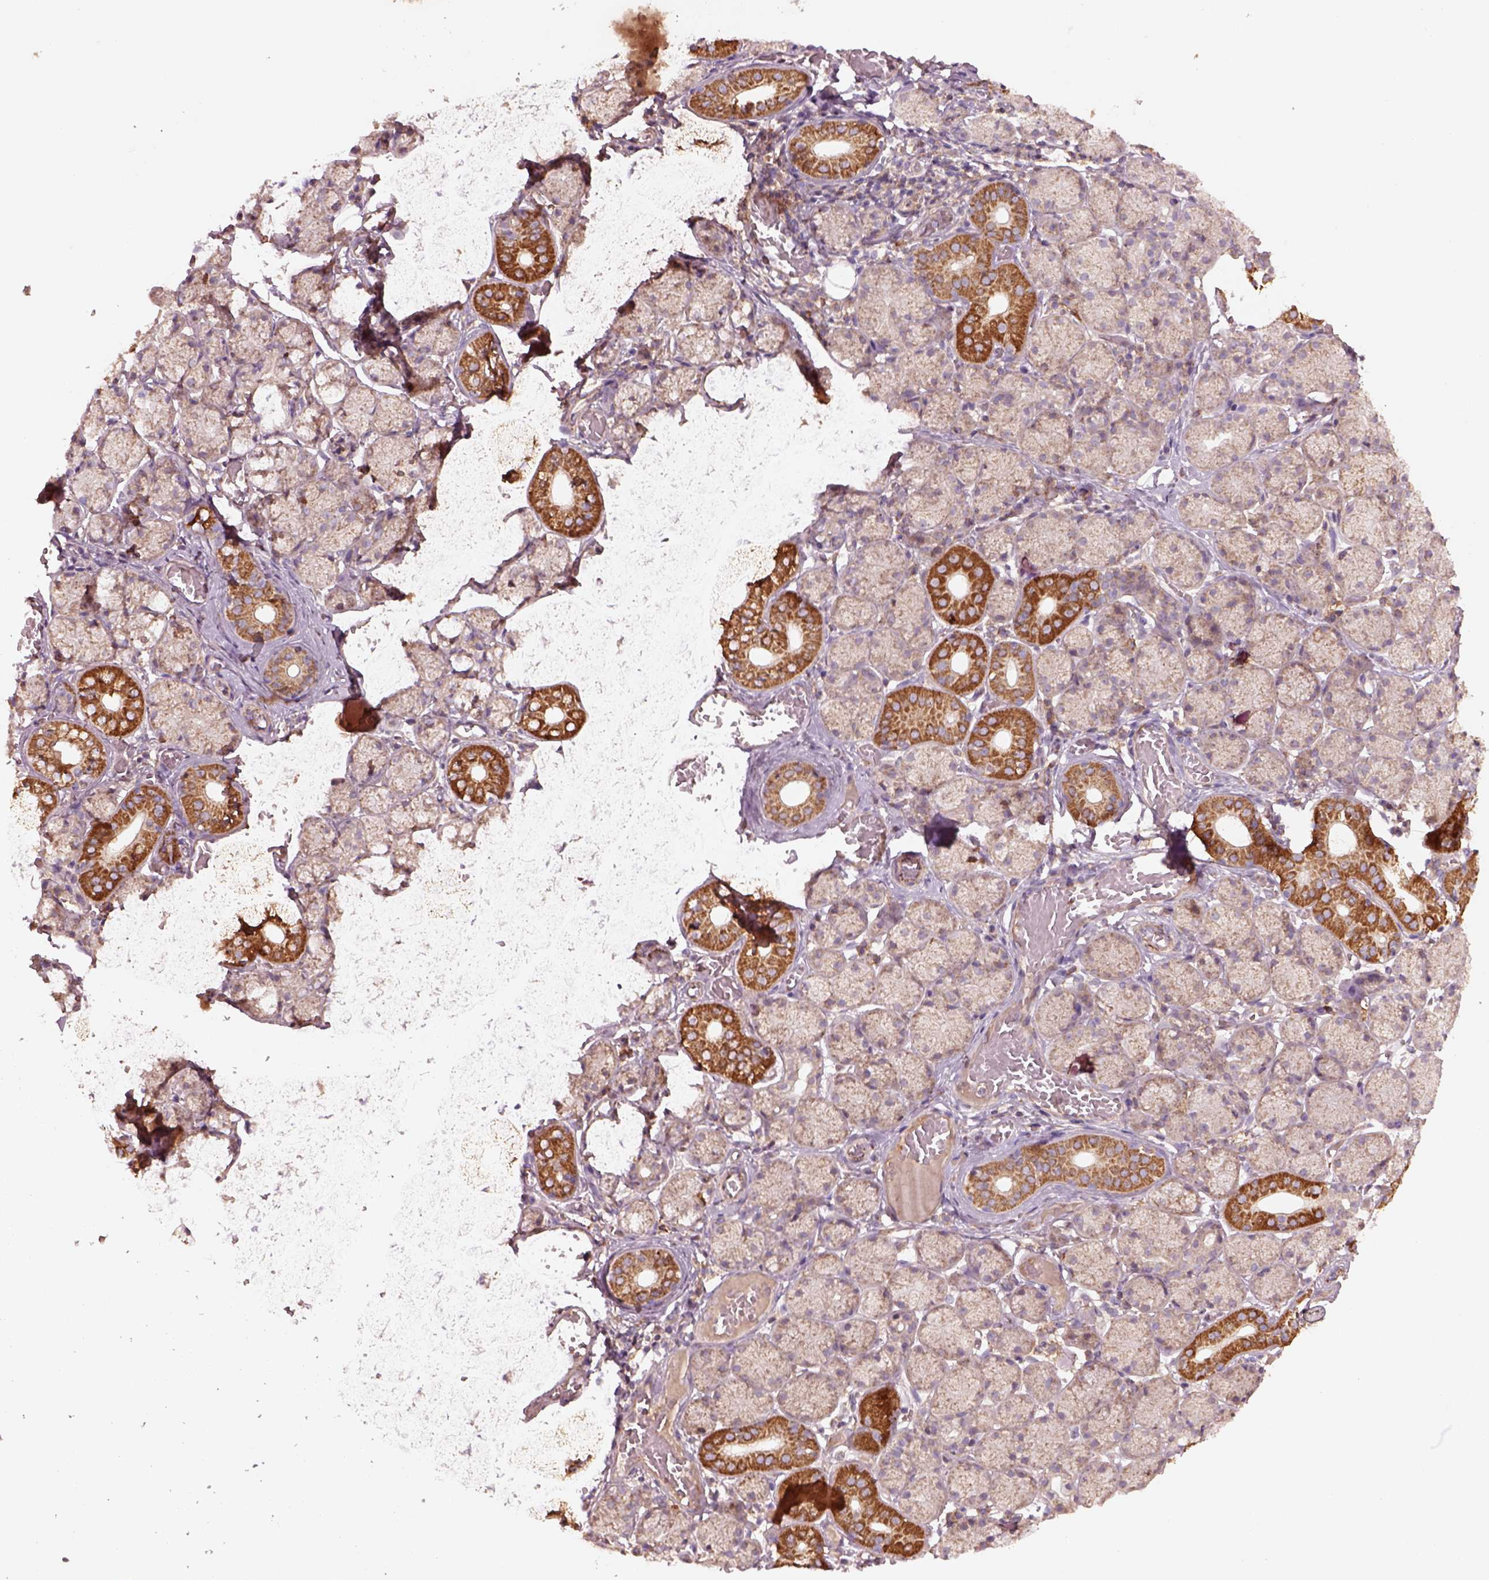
{"staining": {"intensity": "moderate", "quantity": "<25%", "location": "cytoplasmic/membranous"}, "tissue": "salivary gland", "cell_type": "Glandular cells", "image_type": "normal", "snomed": [{"axis": "morphology", "description": "Normal tissue, NOS"}, {"axis": "topography", "description": "Salivary gland"}, {"axis": "topography", "description": "Peripheral nerve tissue"}], "caption": "IHC (DAB (3,3'-diaminobenzidine)) staining of unremarkable salivary gland shows moderate cytoplasmic/membranous protein positivity in about <25% of glandular cells. (IHC, brightfield microscopy, high magnification).", "gene": "SLC25A31", "patient": {"sex": "female", "age": 24}}